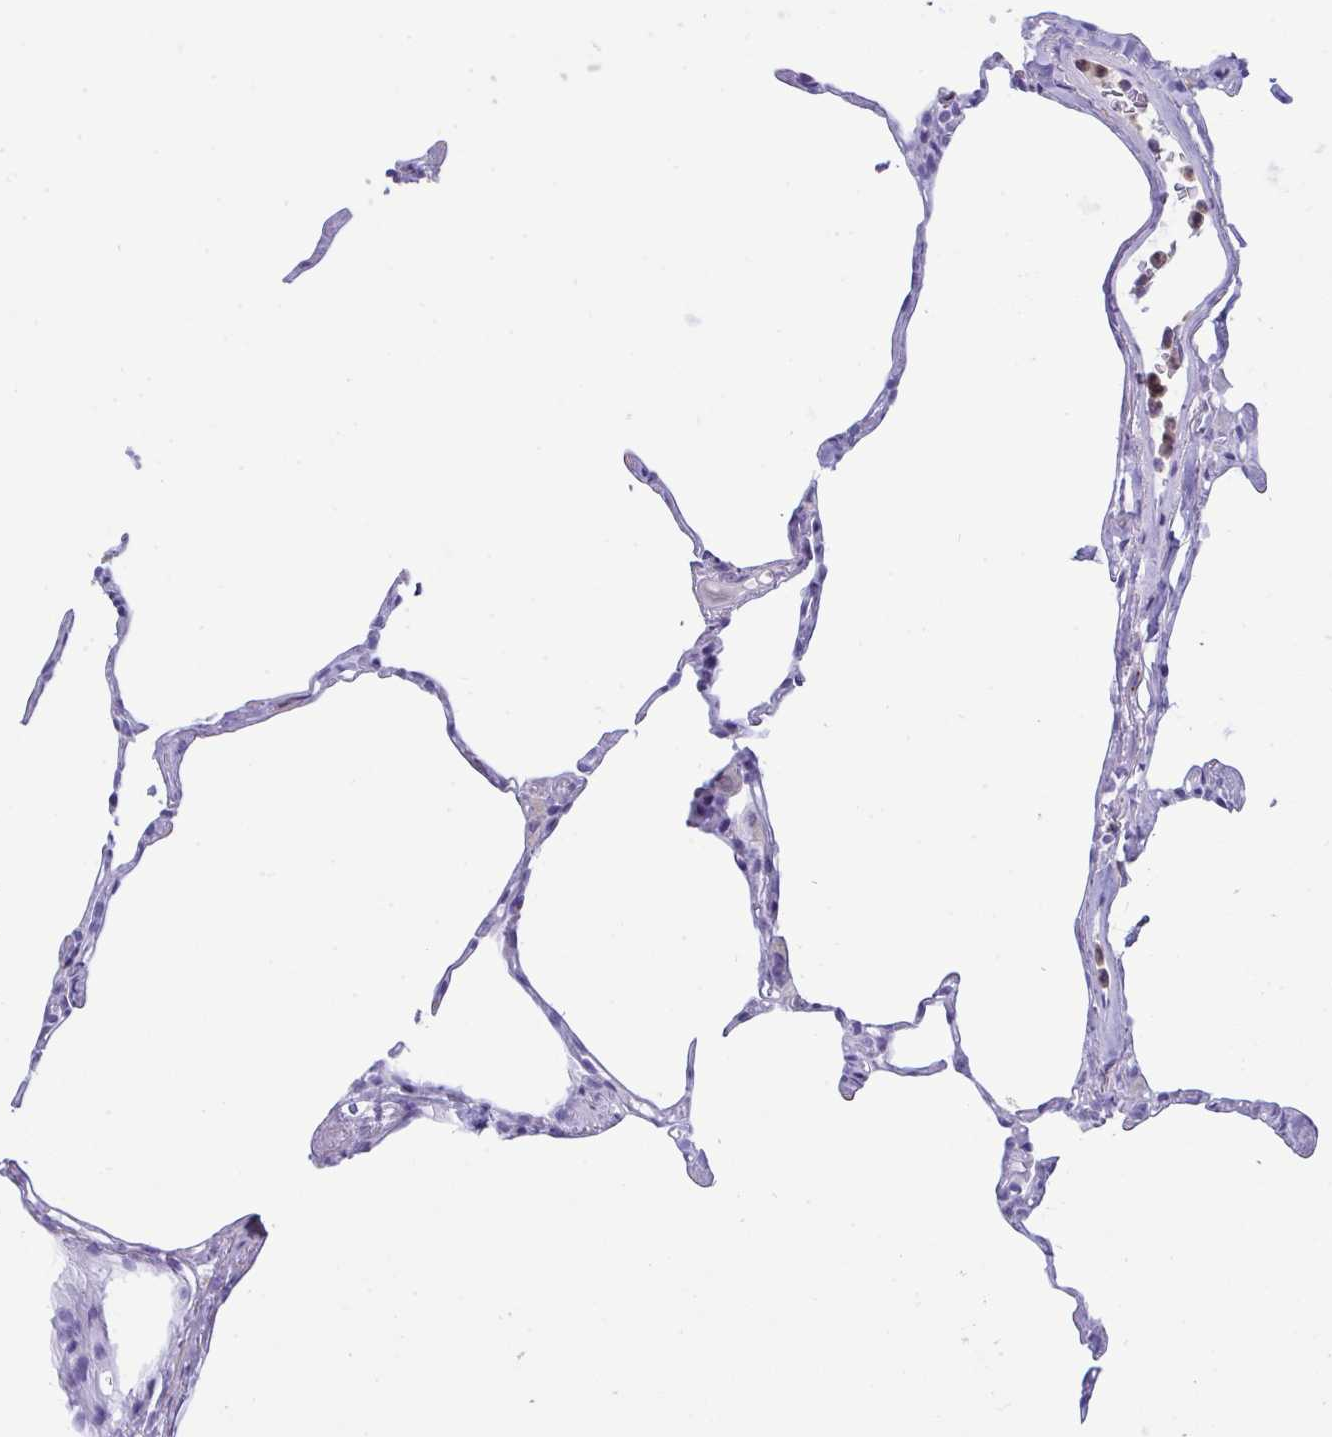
{"staining": {"intensity": "negative", "quantity": "none", "location": "none"}, "tissue": "lung", "cell_type": "Alveolar cells", "image_type": "normal", "snomed": [{"axis": "morphology", "description": "Normal tissue, NOS"}, {"axis": "topography", "description": "Lung"}], "caption": "Micrograph shows no significant protein positivity in alveolar cells of benign lung.", "gene": "PLA2G12B", "patient": {"sex": "male", "age": 65}}